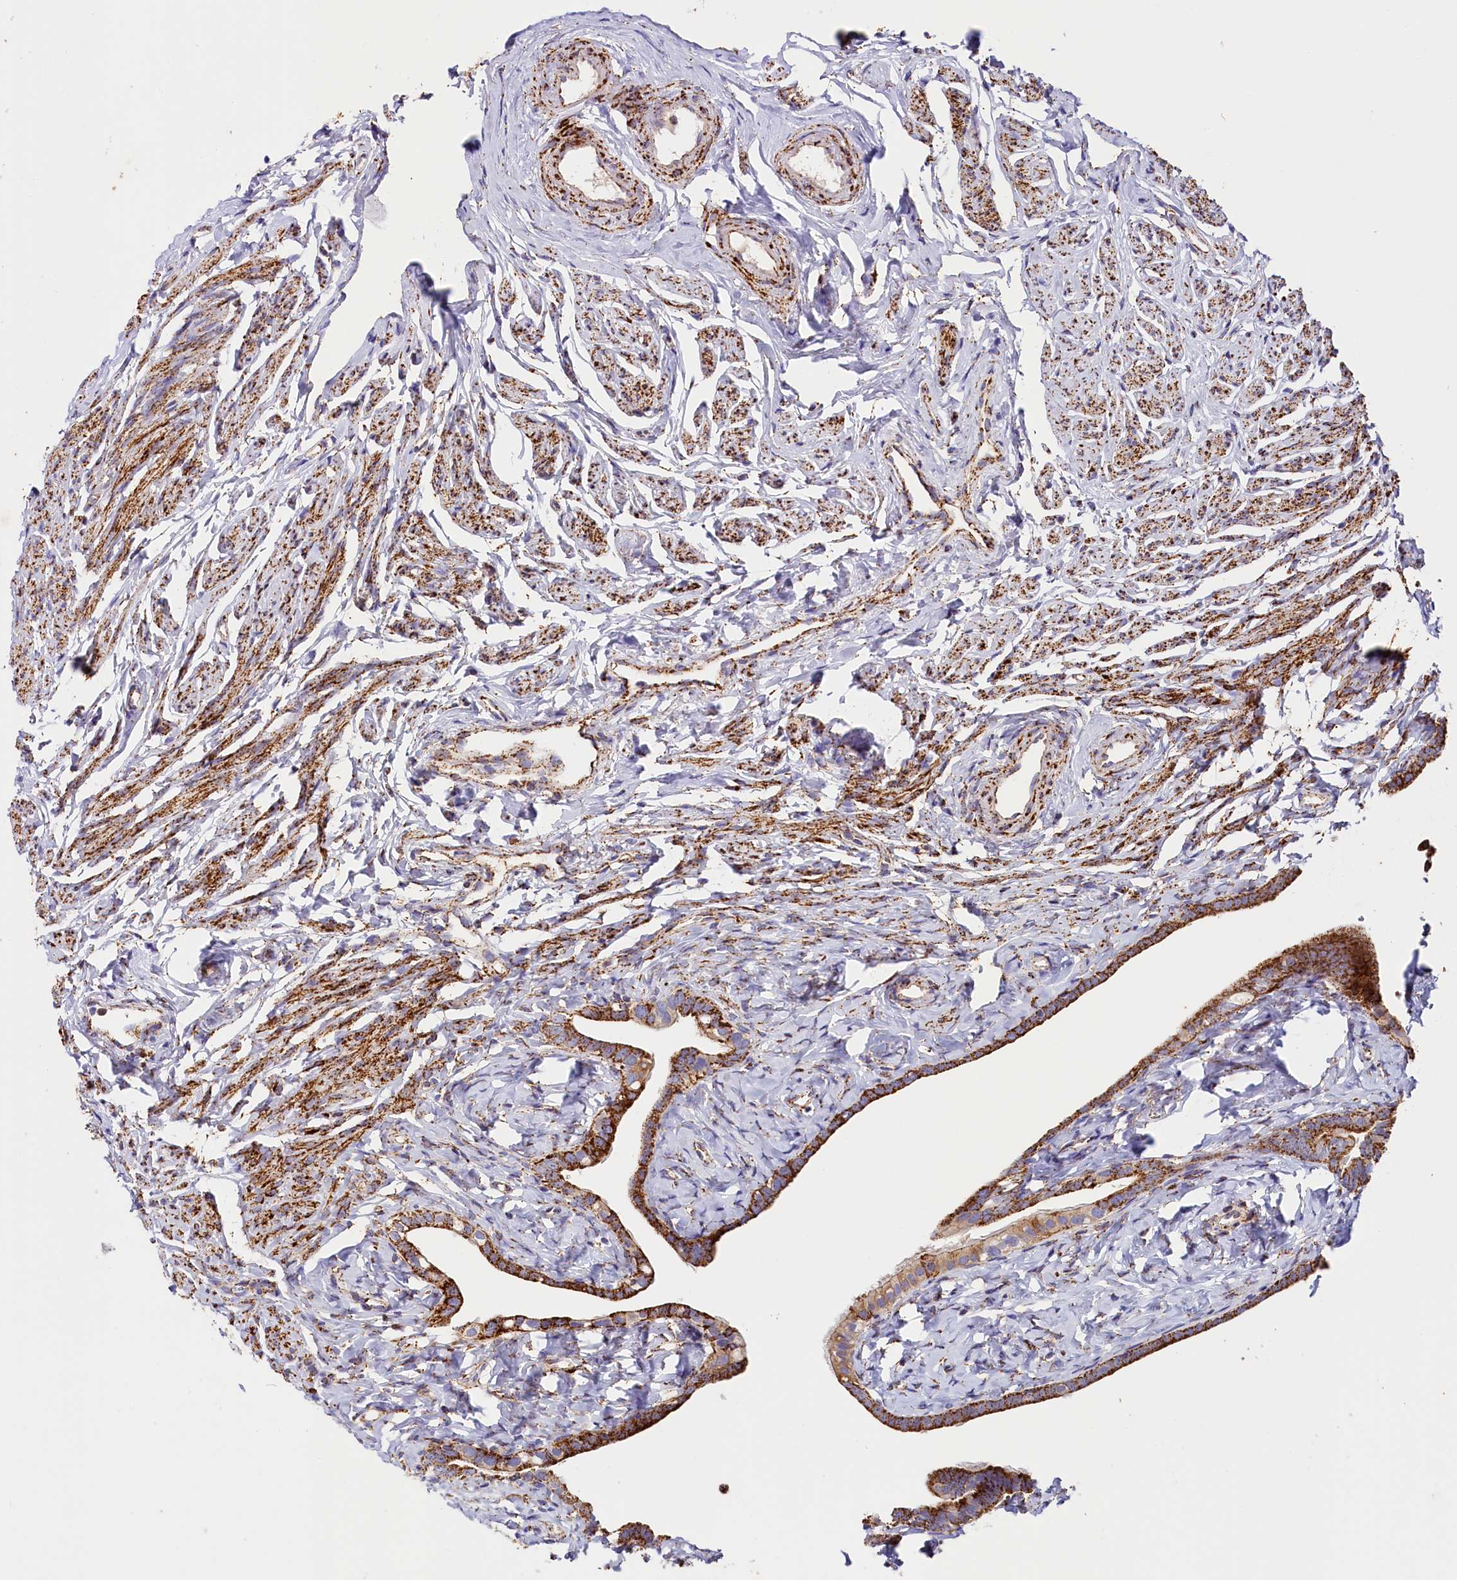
{"staining": {"intensity": "strong", "quantity": ">75%", "location": "cytoplasmic/membranous"}, "tissue": "fallopian tube", "cell_type": "Glandular cells", "image_type": "normal", "snomed": [{"axis": "morphology", "description": "Normal tissue, NOS"}, {"axis": "topography", "description": "Fallopian tube"}], "caption": "Immunohistochemical staining of benign human fallopian tube displays >75% levels of strong cytoplasmic/membranous protein staining in about >75% of glandular cells.", "gene": "AKTIP", "patient": {"sex": "female", "age": 66}}